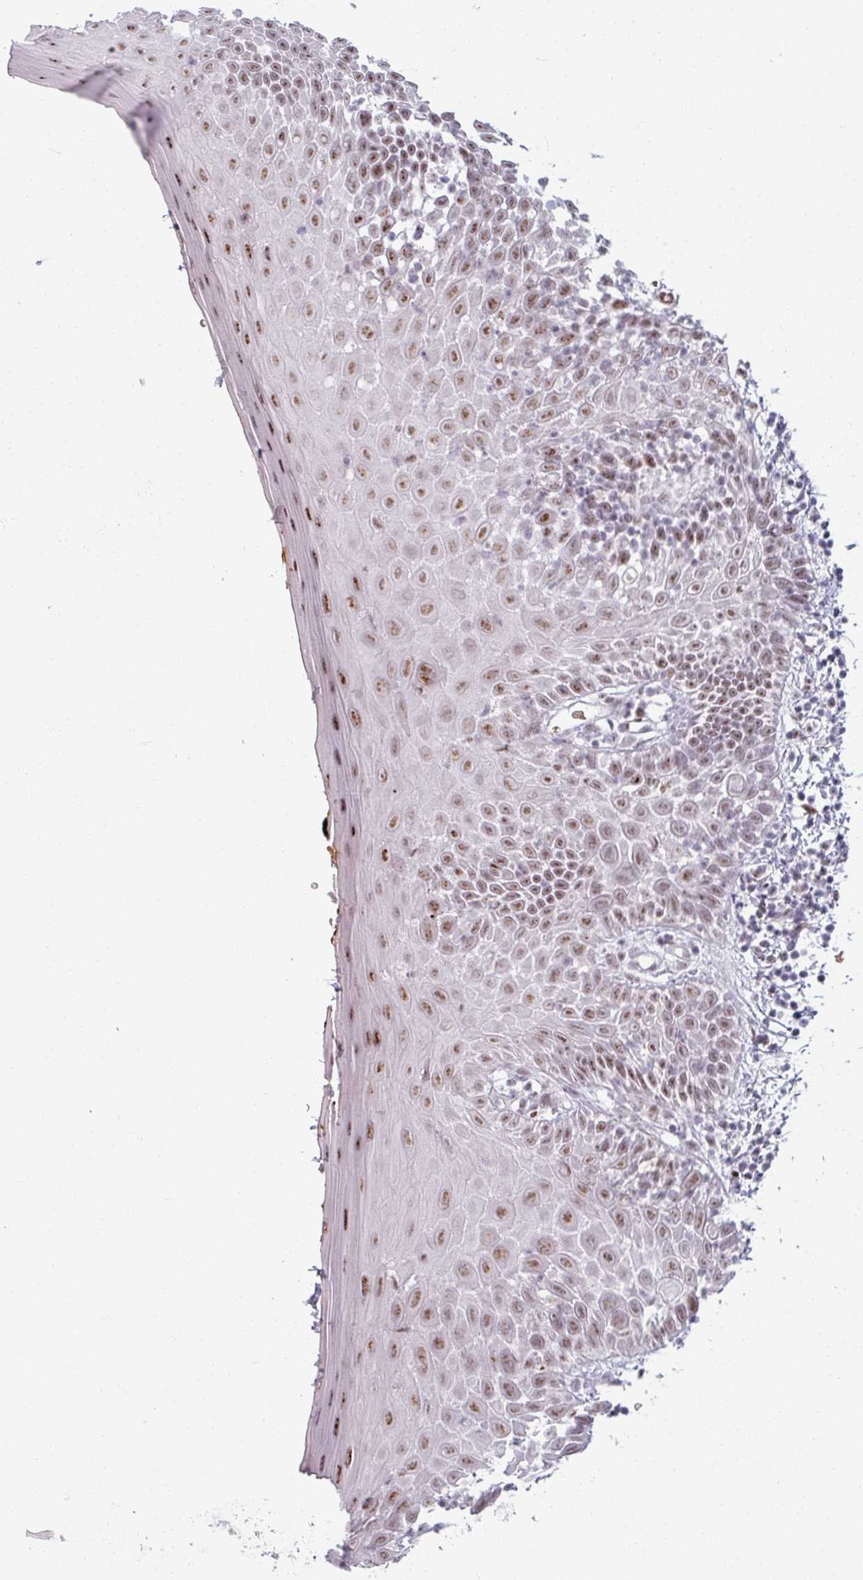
{"staining": {"intensity": "moderate", "quantity": ">75%", "location": "nuclear"}, "tissue": "oral mucosa", "cell_type": "Squamous epithelial cells", "image_type": "normal", "snomed": [{"axis": "morphology", "description": "Normal tissue, NOS"}, {"axis": "morphology", "description": "Squamous cell carcinoma, NOS"}, {"axis": "topography", "description": "Oral tissue"}, {"axis": "topography", "description": "Tounge, NOS"}, {"axis": "topography", "description": "Head-Neck"}], "caption": "Brown immunohistochemical staining in unremarkable human oral mucosa shows moderate nuclear positivity in about >75% of squamous epithelial cells.", "gene": "NCOR1", "patient": {"sex": "male", "age": 76}}